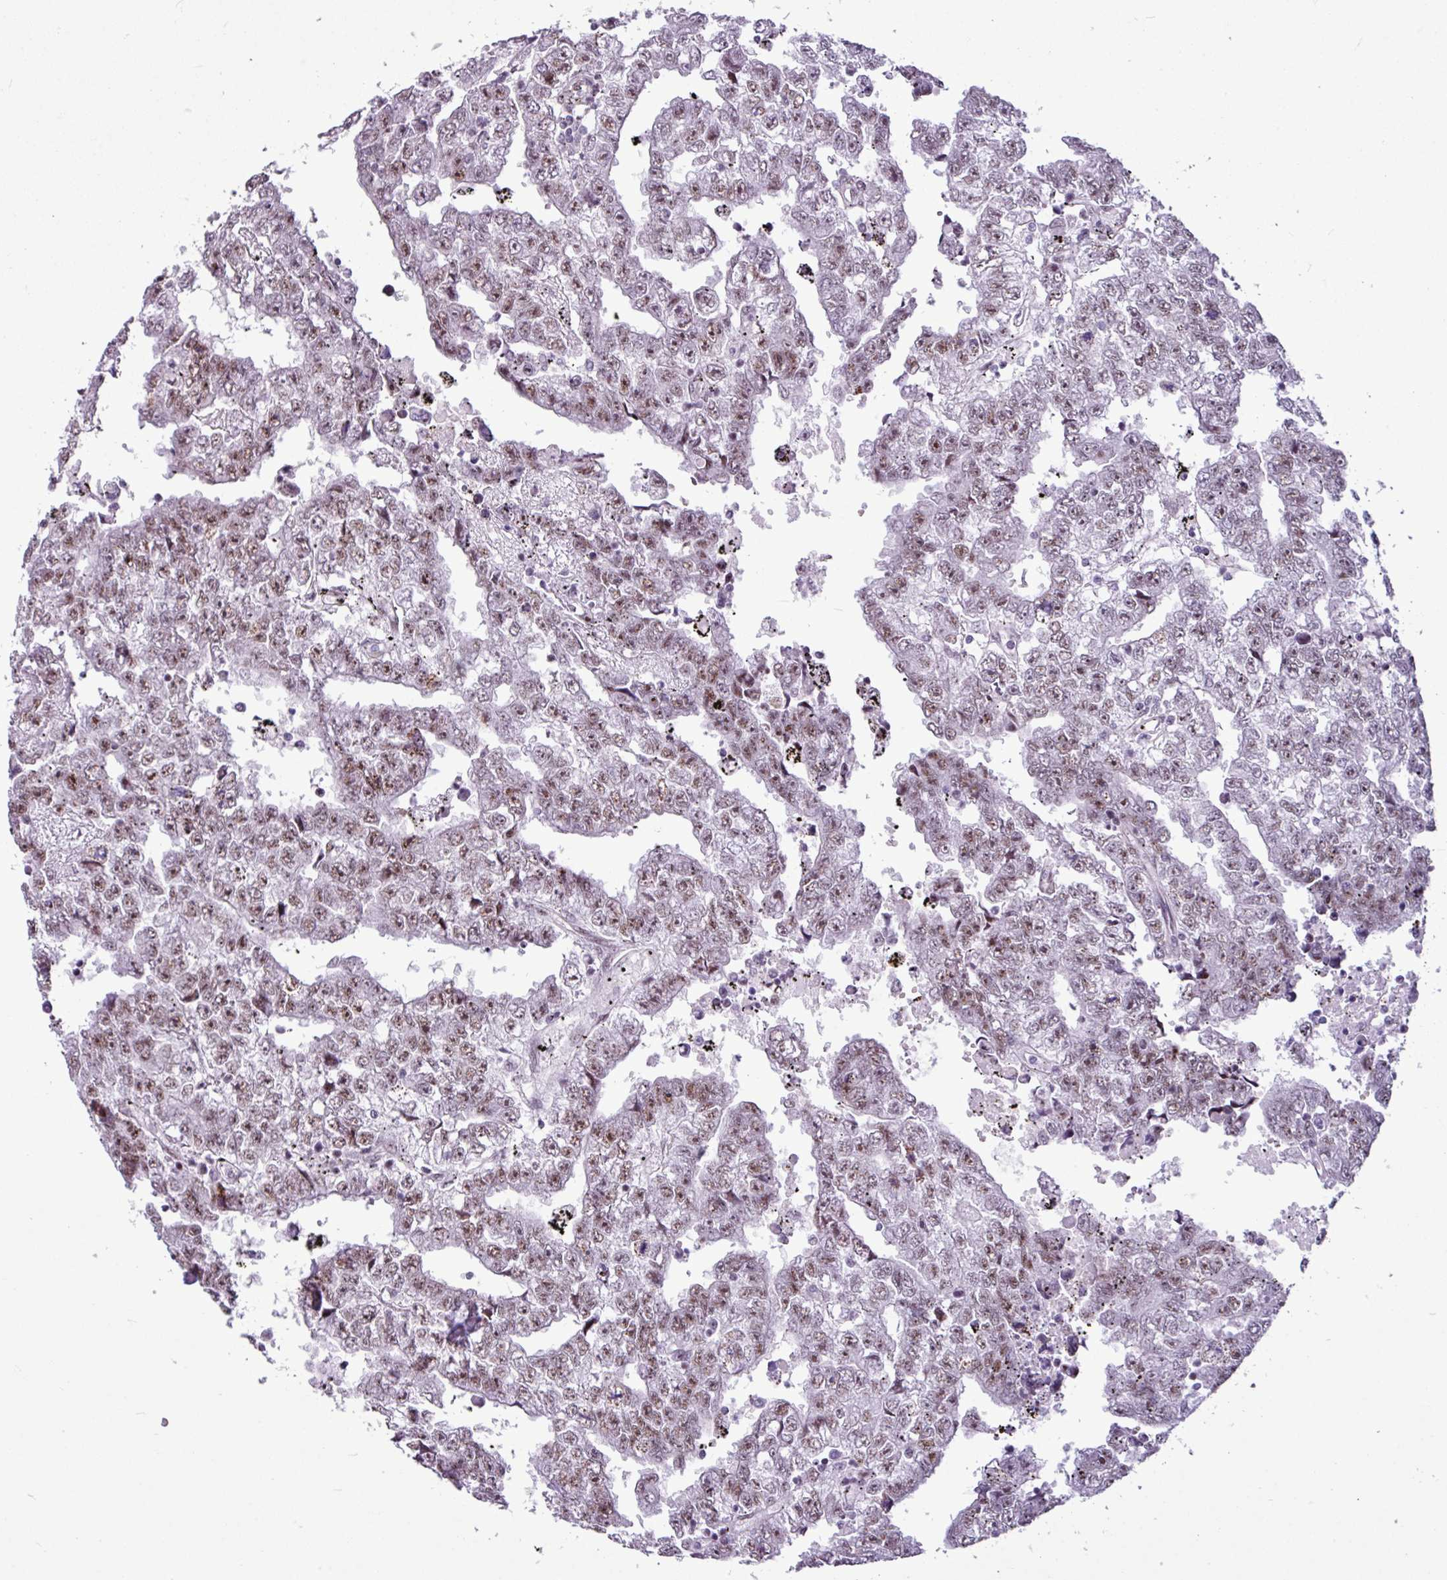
{"staining": {"intensity": "moderate", "quantity": ">75%", "location": "nuclear"}, "tissue": "testis cancer", "cell_type": "Tumor cells", "image_type": "cancer", "snomed": [{"axis": "morphology", "description": "Carcinoma, Embryonal, NOS"}, {"axis": "topography", "description": "Testis"}], "caption": "About >75% of tumor cells in human embryonal carcinoma (testis) reveal moderate nuclear protein expression as visualized by brown immunohistochemical staining.", "gene": "UTP18", "patient": {"sex": "male", "age": 25}}